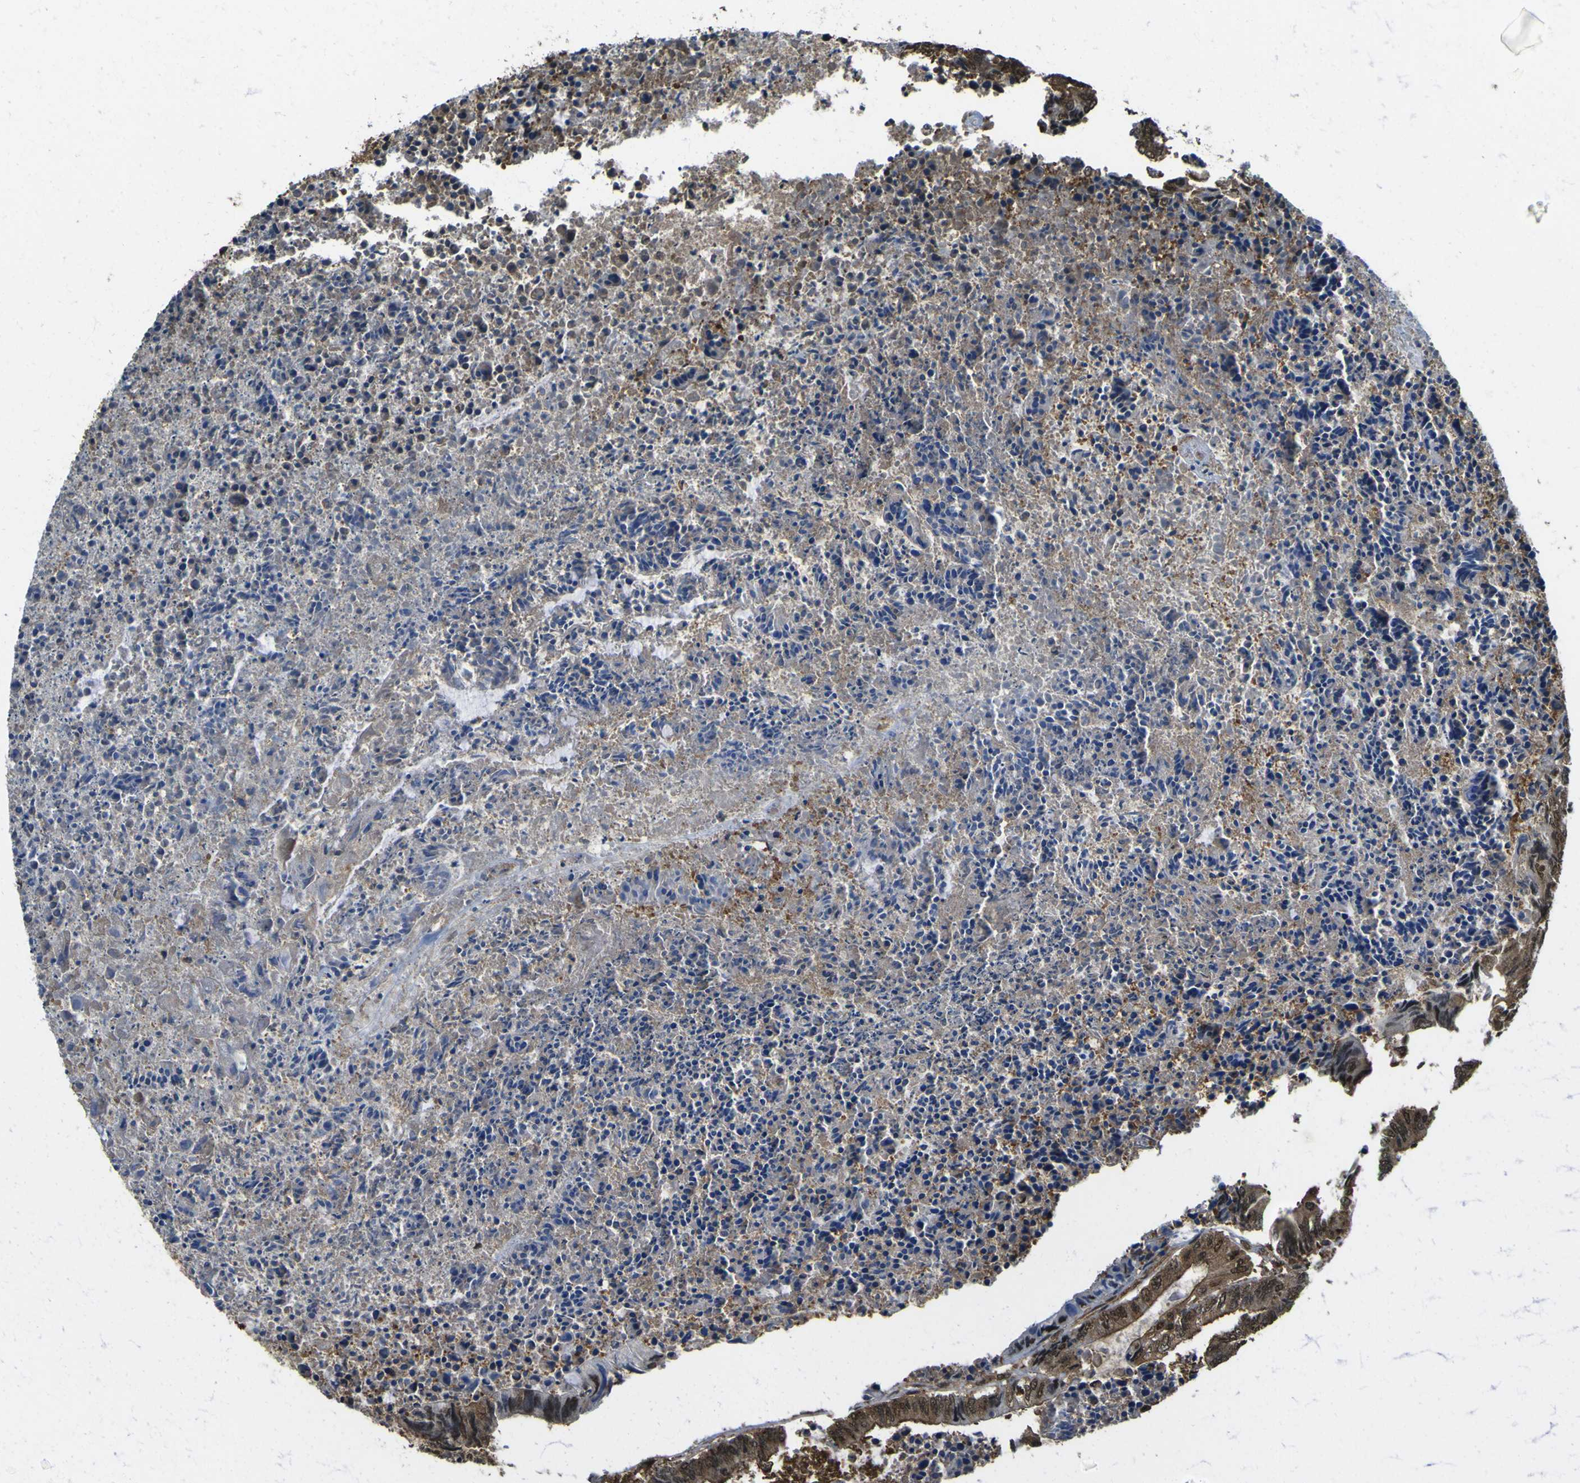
{"staining": {"intensity": "strong", "quantity": ">75%", "location": "cytoplasmic/membranous,nuclear"}, "tissue": "colorectal cancer", "cell_type": "Tumor cells", "image_type": "cancer", "snomed": [{"axis": "morphology", "description": "Adenocarcinoma, NOS"}, {"axis": "topography", "description": "Rectum"}], "caption": "DAB immunohistochemical staining of human colorectal adenocarcinoma reveals strong cytoplasmic/membranous and nuclear protein expression in about >75% of tumor cells. The staining is performed using DAB brown chromogen to label protein expression. The nuclei are counter-stained blue using hematoxylin.", "gene": "YWHAG", "patient": {"sex": "male", "age": 63}}